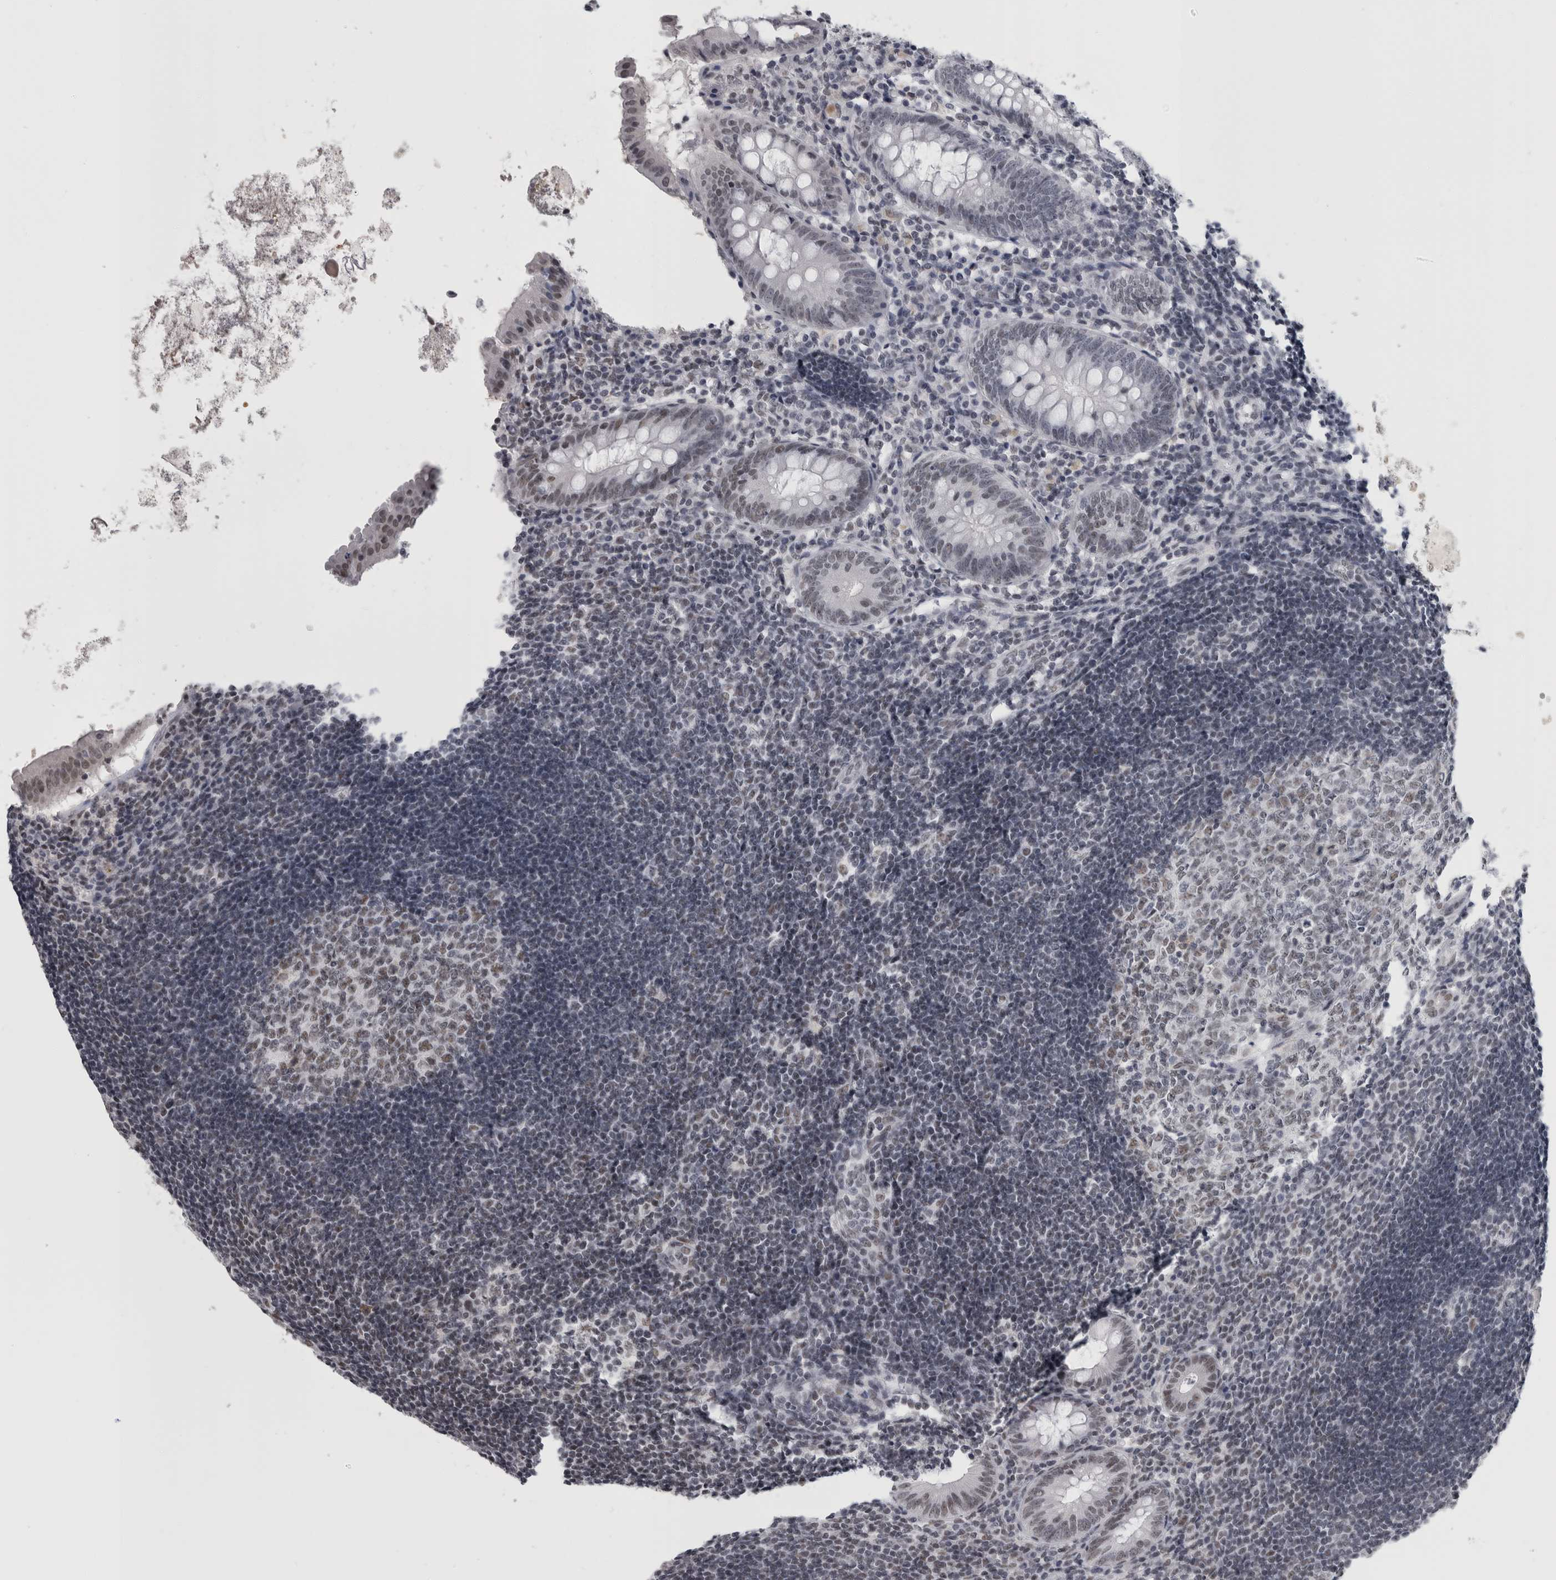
{"staining": {"intensity": "weak", "quantity": "25%-75%", "location": "nuclear"}, "tissue": "appendix", "cell_type": "Glandular cells", "image_type": "normal", "snomed": [{"axis": "morphology", "description": "Normal tissue, NOS"}, {"axis": "topography", "description": "Appendix"}], "caption": "The immunohistochemical stain shows weak nuclear positivity in glandular cells of benign appendix. The staining was performed using DAB (3,3'-diaminobenzidine) to visualize the protein expression in brown, while the nuclei were stained in blue with hematoxylin (Magnification: 20x).", "gene": "ARID4B", "patient": {"sex": "female", "age": 54}}